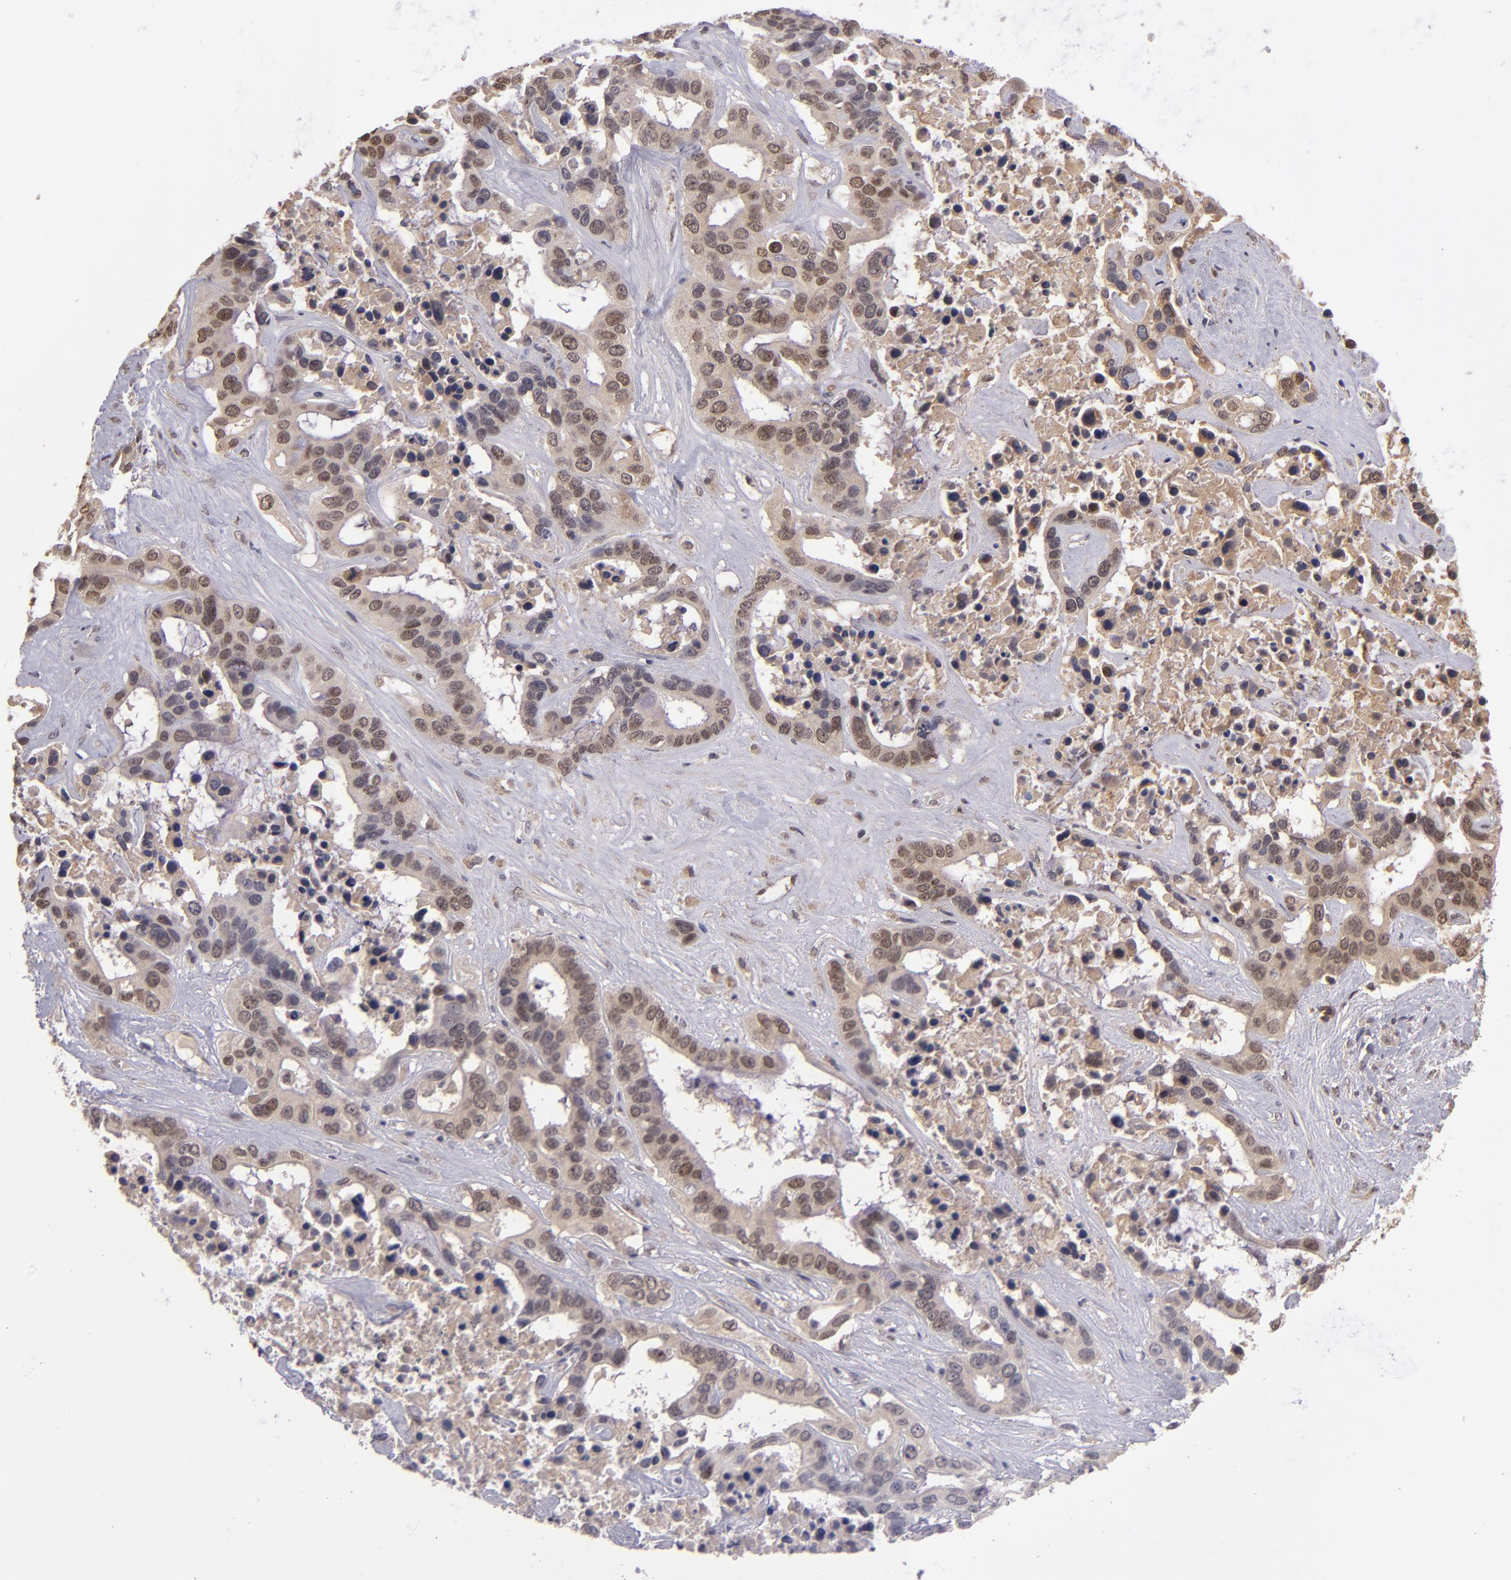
{"staining": {"intensity": "moderate", "quantity": ">75%", "location": "nuclear"}, "tissue": "liver cancer", "cell_type": "Tumor cells", "image_type": "cancer", "snomed": [{"axis": "morphology", "description": "Cholangiocarcinoma"}, {"axis": "topography", "description": "Liver"}], "caption": "Immunohistochemistry histopathology image of neoplastic tissue: human liver cholangiocarcinoma stained using immunohistochemistry shows medium levels of moderate protein expression localized specifically in the nuclear of tumor cells, appearing as a nuclear brown color.", "gene": "ABHD12B", "patient": {"sex": "female", "age": 65}}